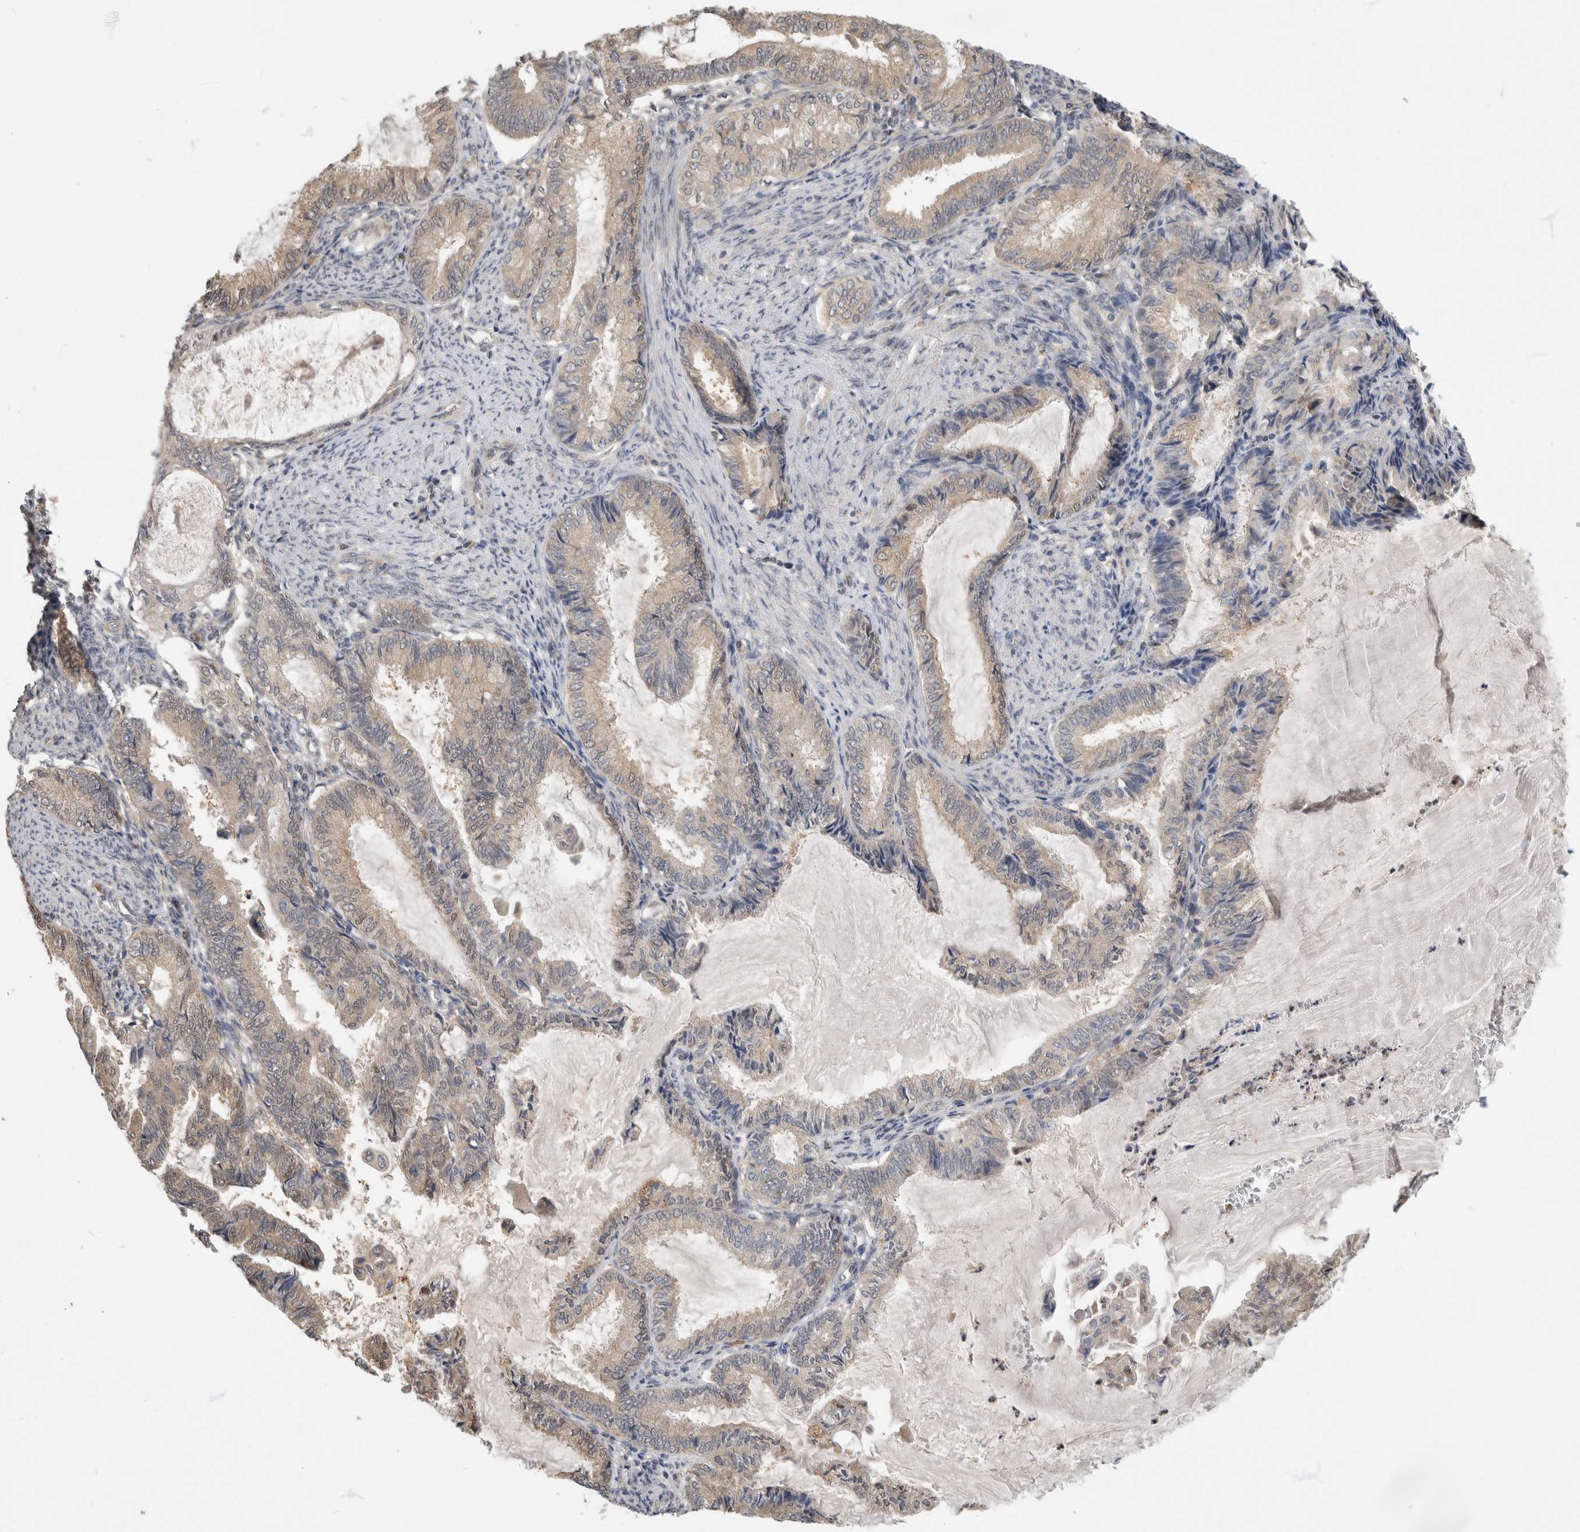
{"staining": {"intensity": "negative", "quantity": "none", "location": "none"}, "tissue": "endometrial cancer", "cell_type": "Tumor cells", "image_type": "cancer", "snomed": [{"axis": "morphology", "description": "Adenocarcinoma, NOS"}, {"axis": "topography", "description": "Endometrium"}], "caption": "A photomicrograph of human endometrial adenocarcinoma is negative for staining in tumor cells.", "gene": "PGM1", "patient": {"sex": "female", "age": 86}}